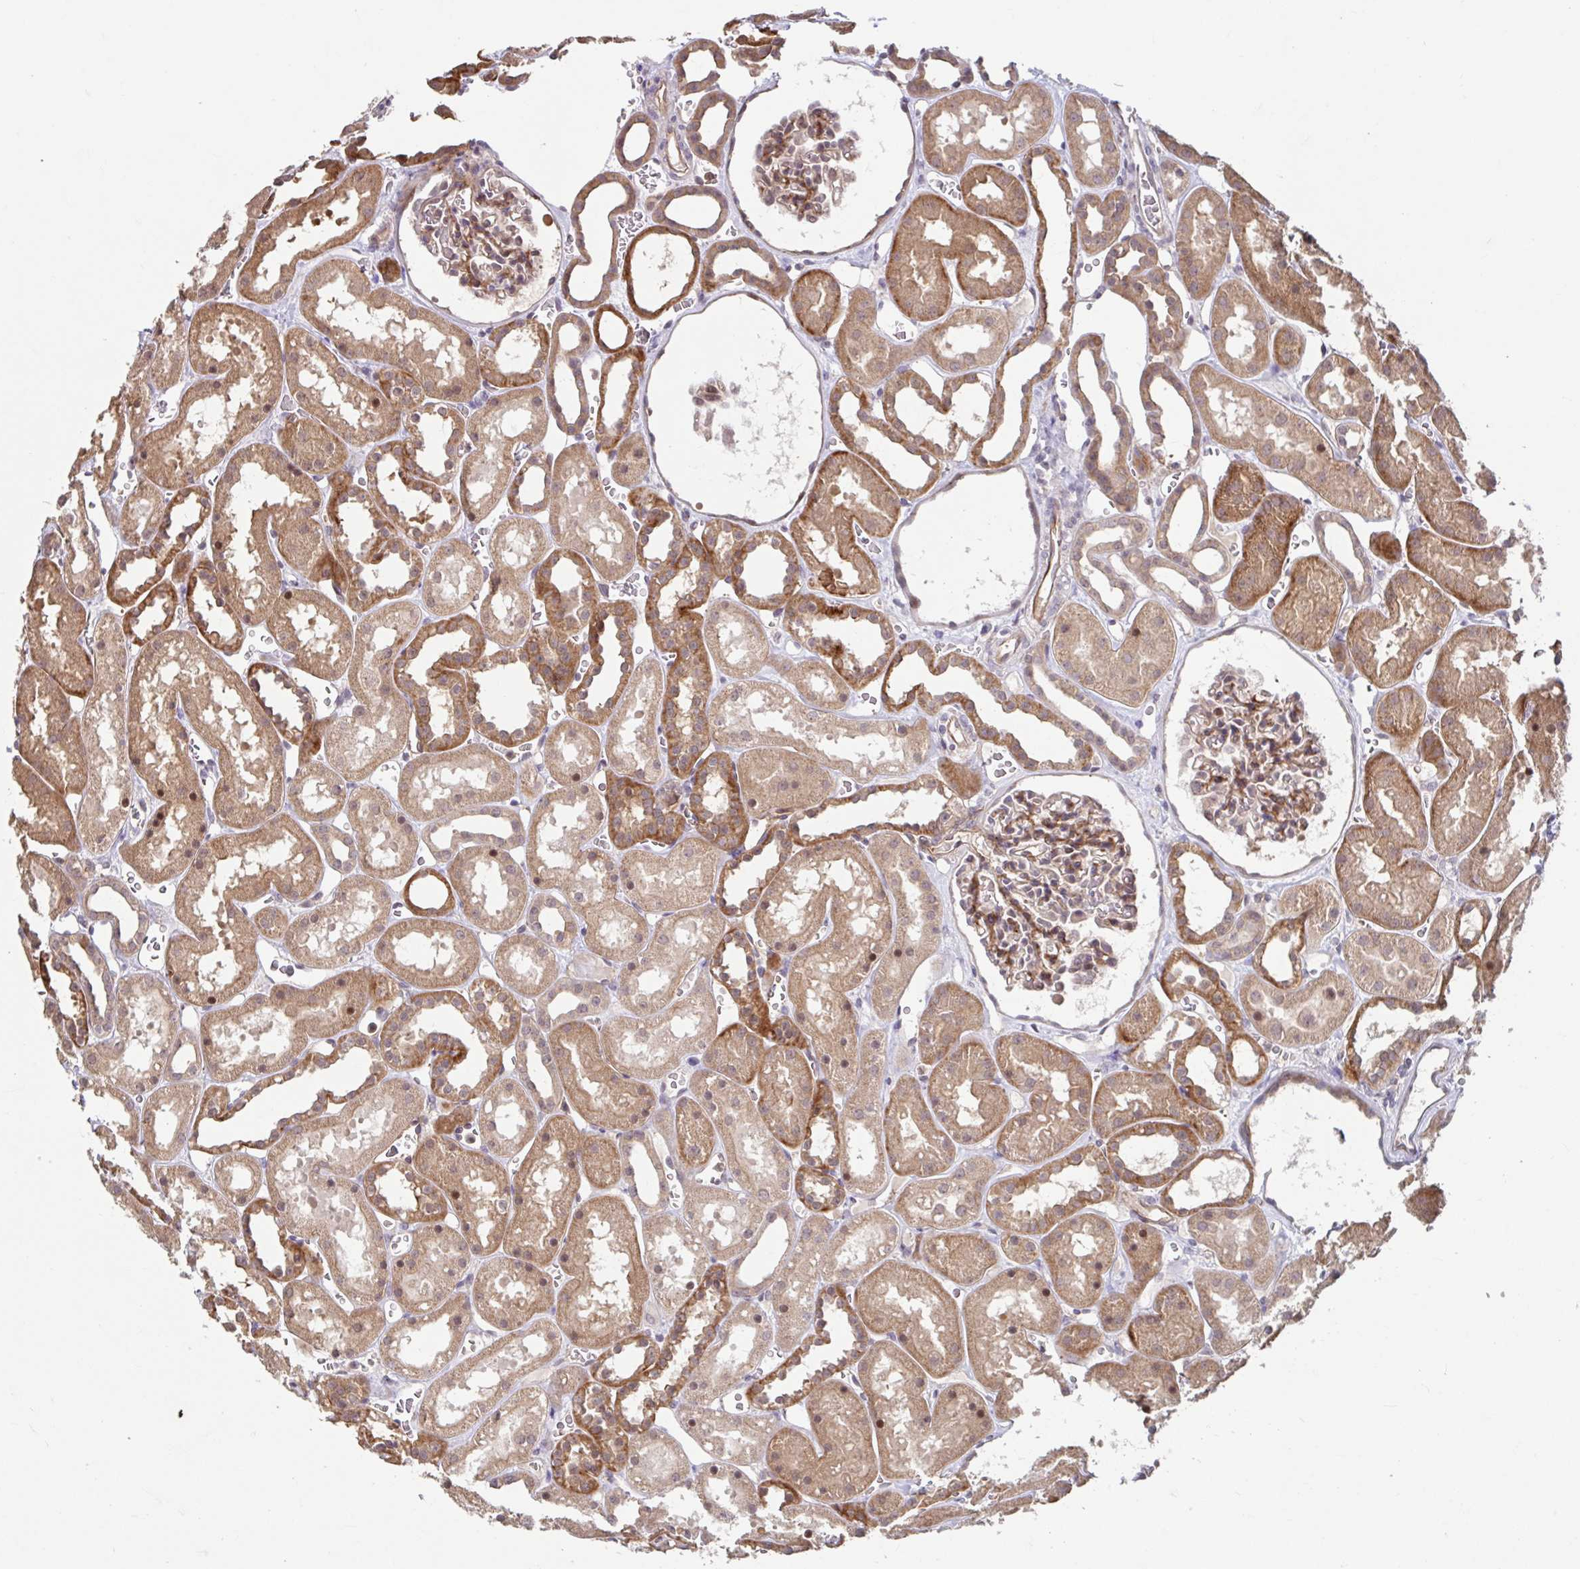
{"staining": {"intensity": "moderate", "quantity": "25%-75%", "location": "cytoplasmic/membranous"}, "tissue": "kidney", "cell_type": "Cells in glomeruli", "image_type": "normal", "snomed": [{"axis": "morphology", "description": "Normal tissue, NOS"}, {"axis": "topography", "description": "Kidney"}], "caption": "DAB (3,3'-diaminobenzidine) immunohistochemical staining of benign kidney reveals moderate cytoplasmic/membranous protein positivity in approximately 25%-75% of cells in glomeruli.", "gene": "STYXL1", "patient": {"sex": "female", "age": 41}}